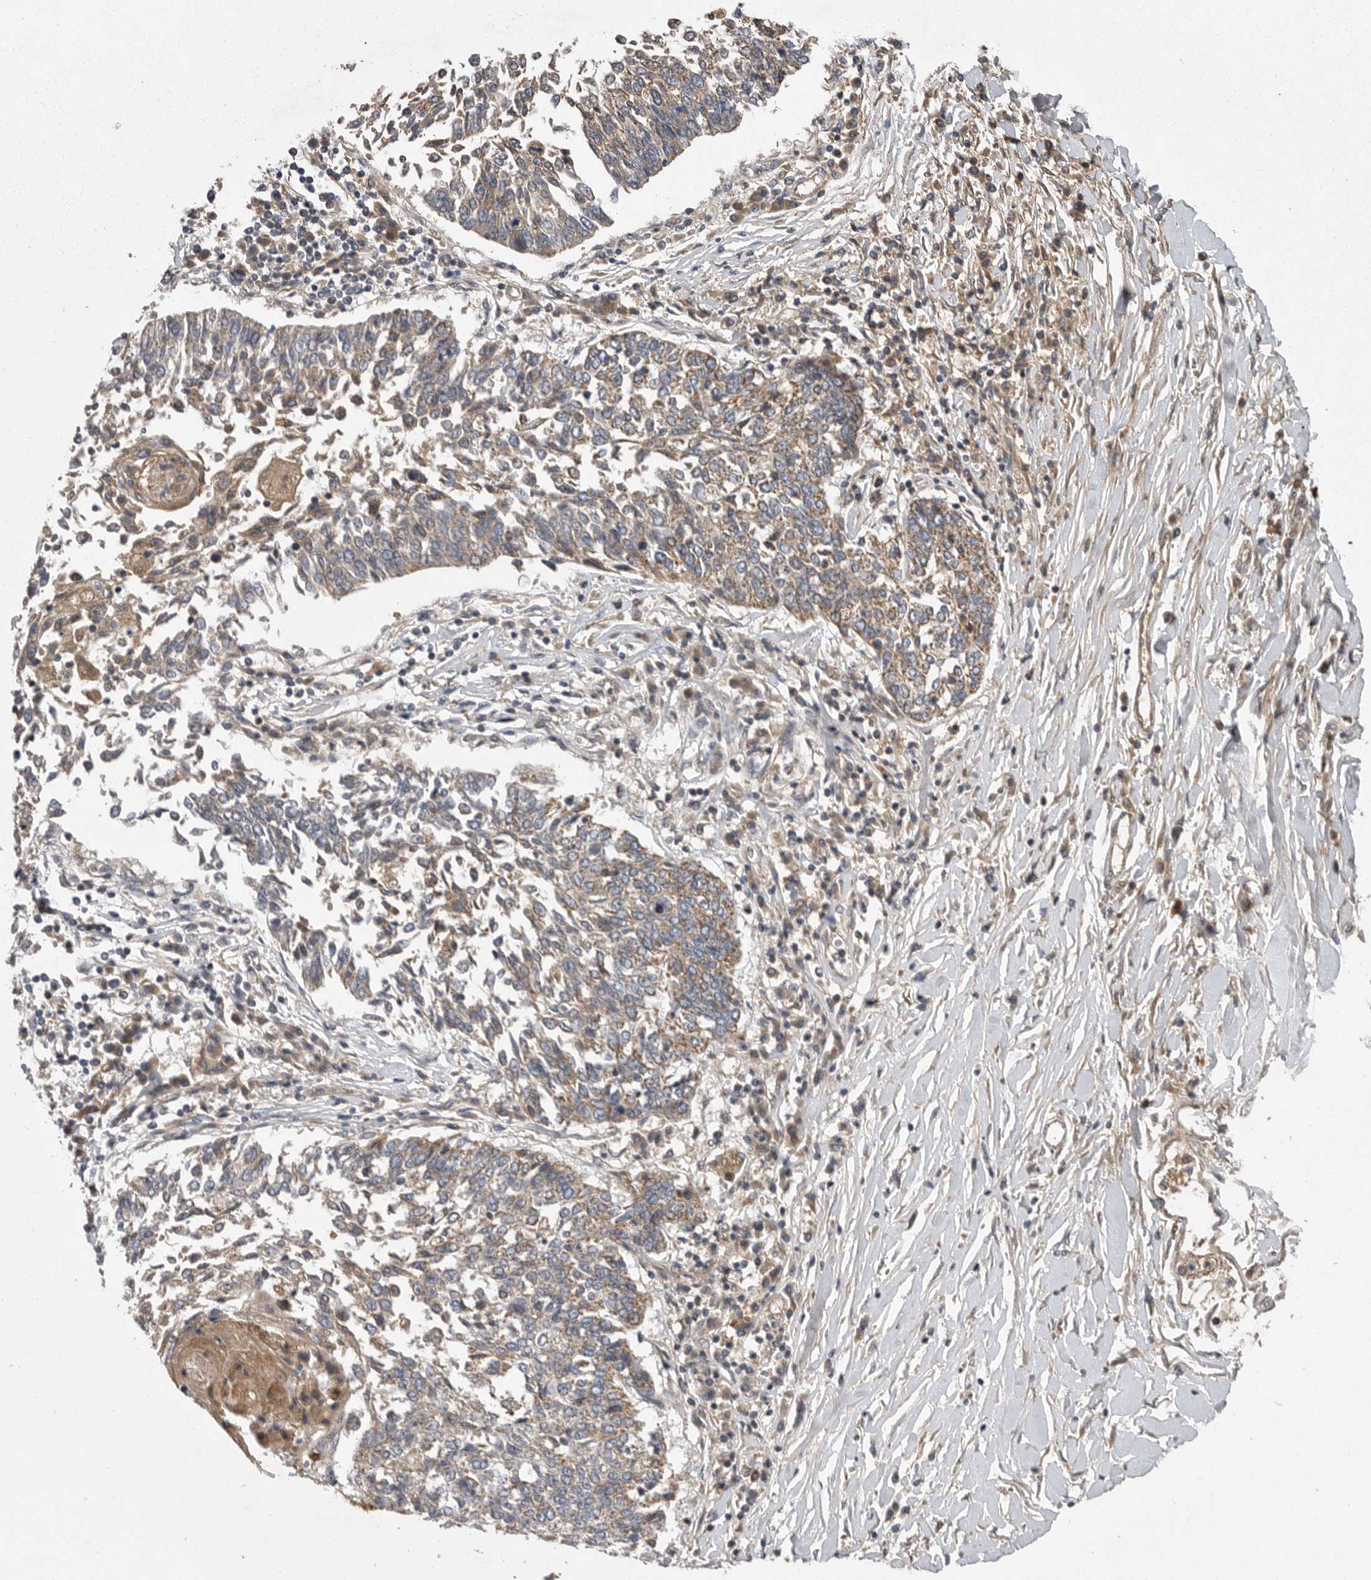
{"staining": {"intensity": "weak", "quantity": ">75%", "location": "cytoplasmic/membranous"}, "tissue": "lung cancer", "cell_type": "Tumor cells", "image_type": "cancer", "snomed": [{"axis": "morphology", "description": "Normal tissue, NOS"}, {"axis": "morphology", "description": "Squamous cell carcinoma, NOS"}, {"axis": "topography", "description": "Cartilage tissue"}, {"axis": "topography", "description": "Bronchus"}, {"axis": "topography", "description": "Lung"}, {"axis": "topography", "description": "Peripheral nerve tissue"}], "caption": "Protein expression analysis of squamous cell carcinoma (lung) displays weak cytoplasmic/membranous expression in about >75% of tumor cells.", "gene": "CRP", "patient": {"sex": "female", "age": 49}}